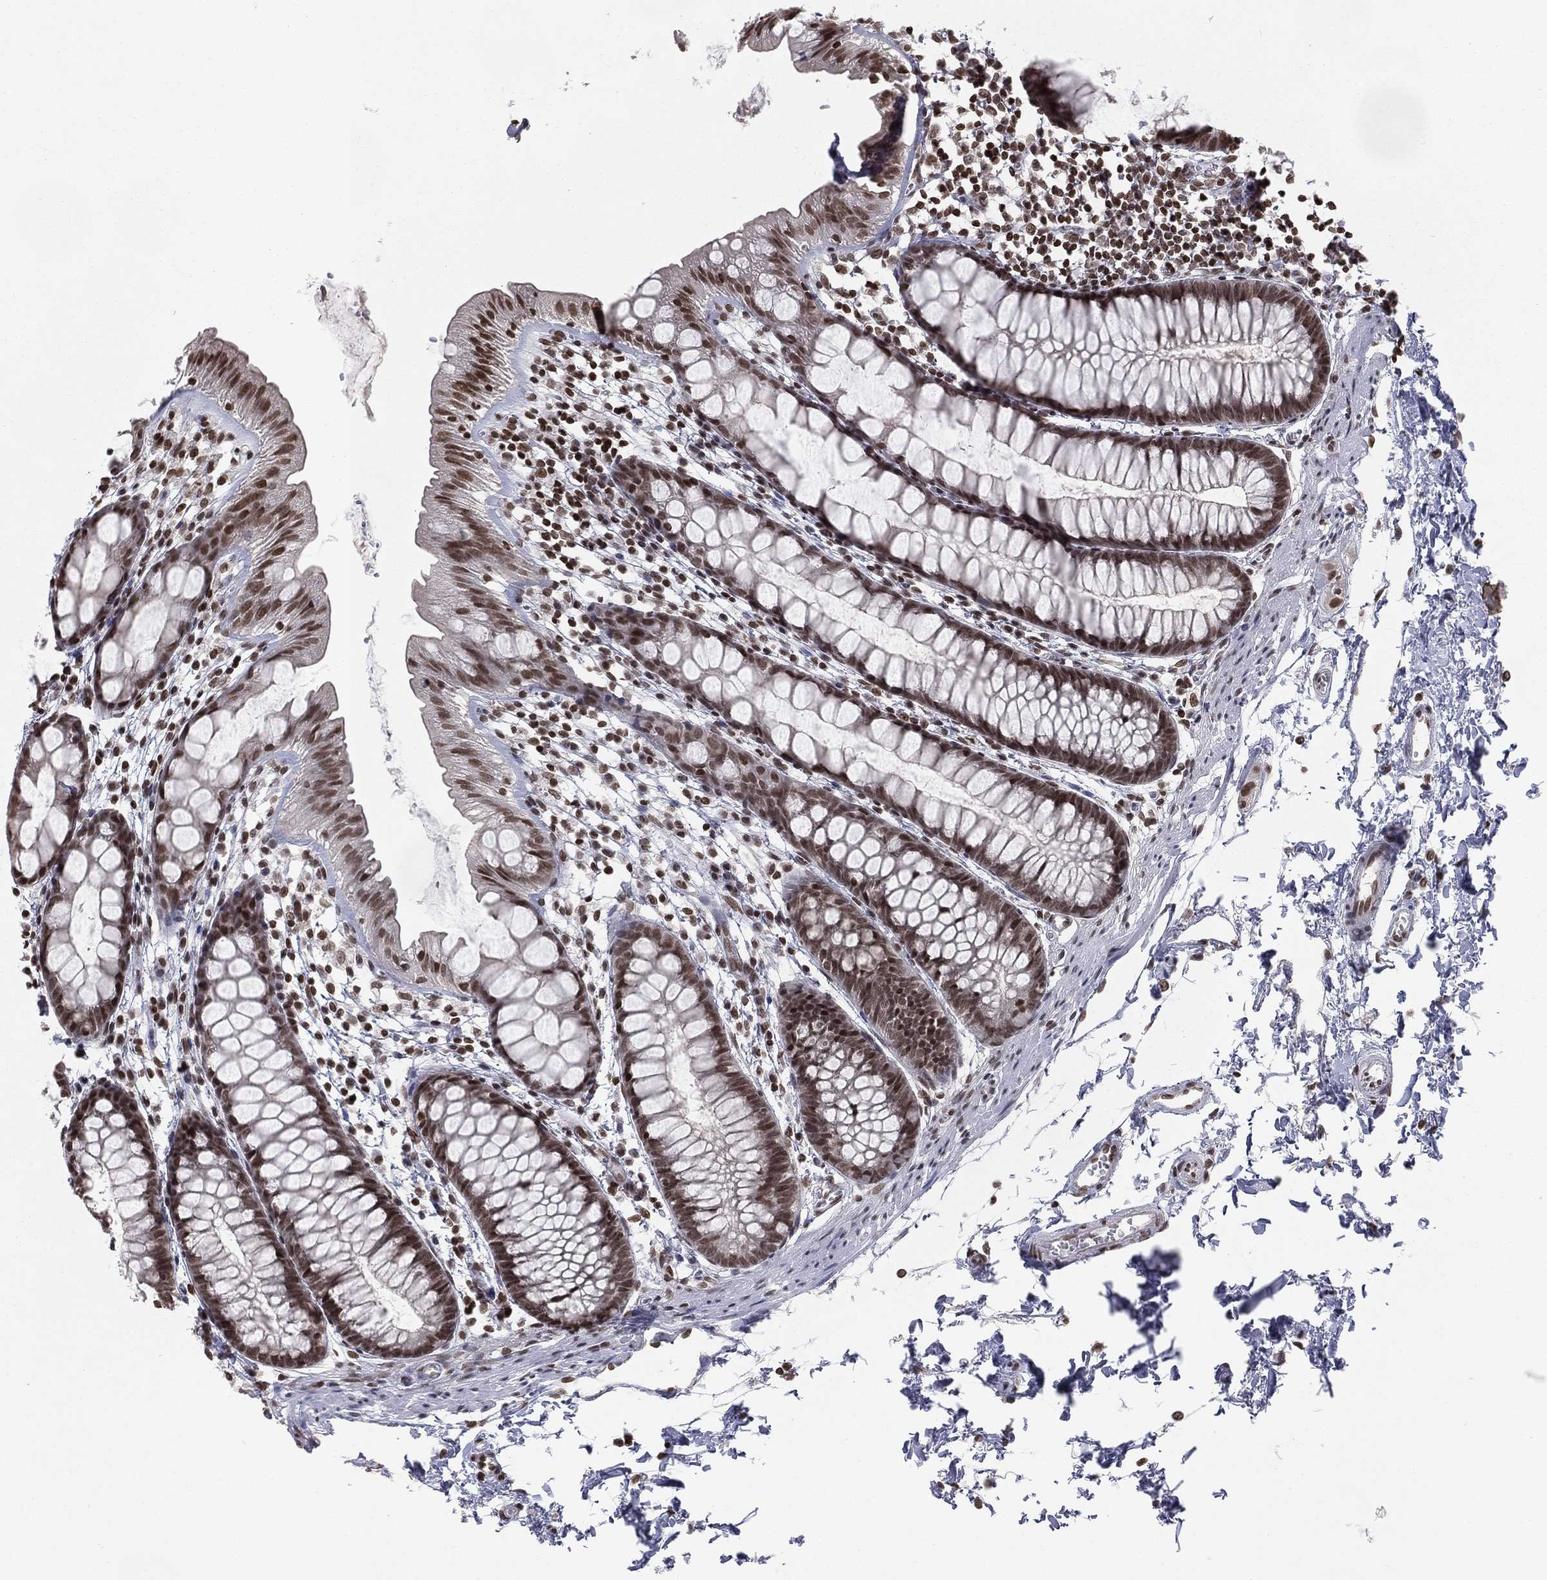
{"staining": {"intensity": "strong", "quantity": ">75%", "location": "nuclear"}, "tissue": "rectum", "cell_type": "Glandular cells", "image_type": "normal", "snomed": [{"axis": "morphology", "description": "Normal tissue, NOS"}, {"axis": "topography", "description": "Rectum"}], "caption": "A histopathology image showing strong nuclear expression in approximately >75% of glandular cells in benign rectum, as visualized by brown immunohistochemical staining.", "gene": "RFX7", "patient": {"sex": "male", "age": 57}}